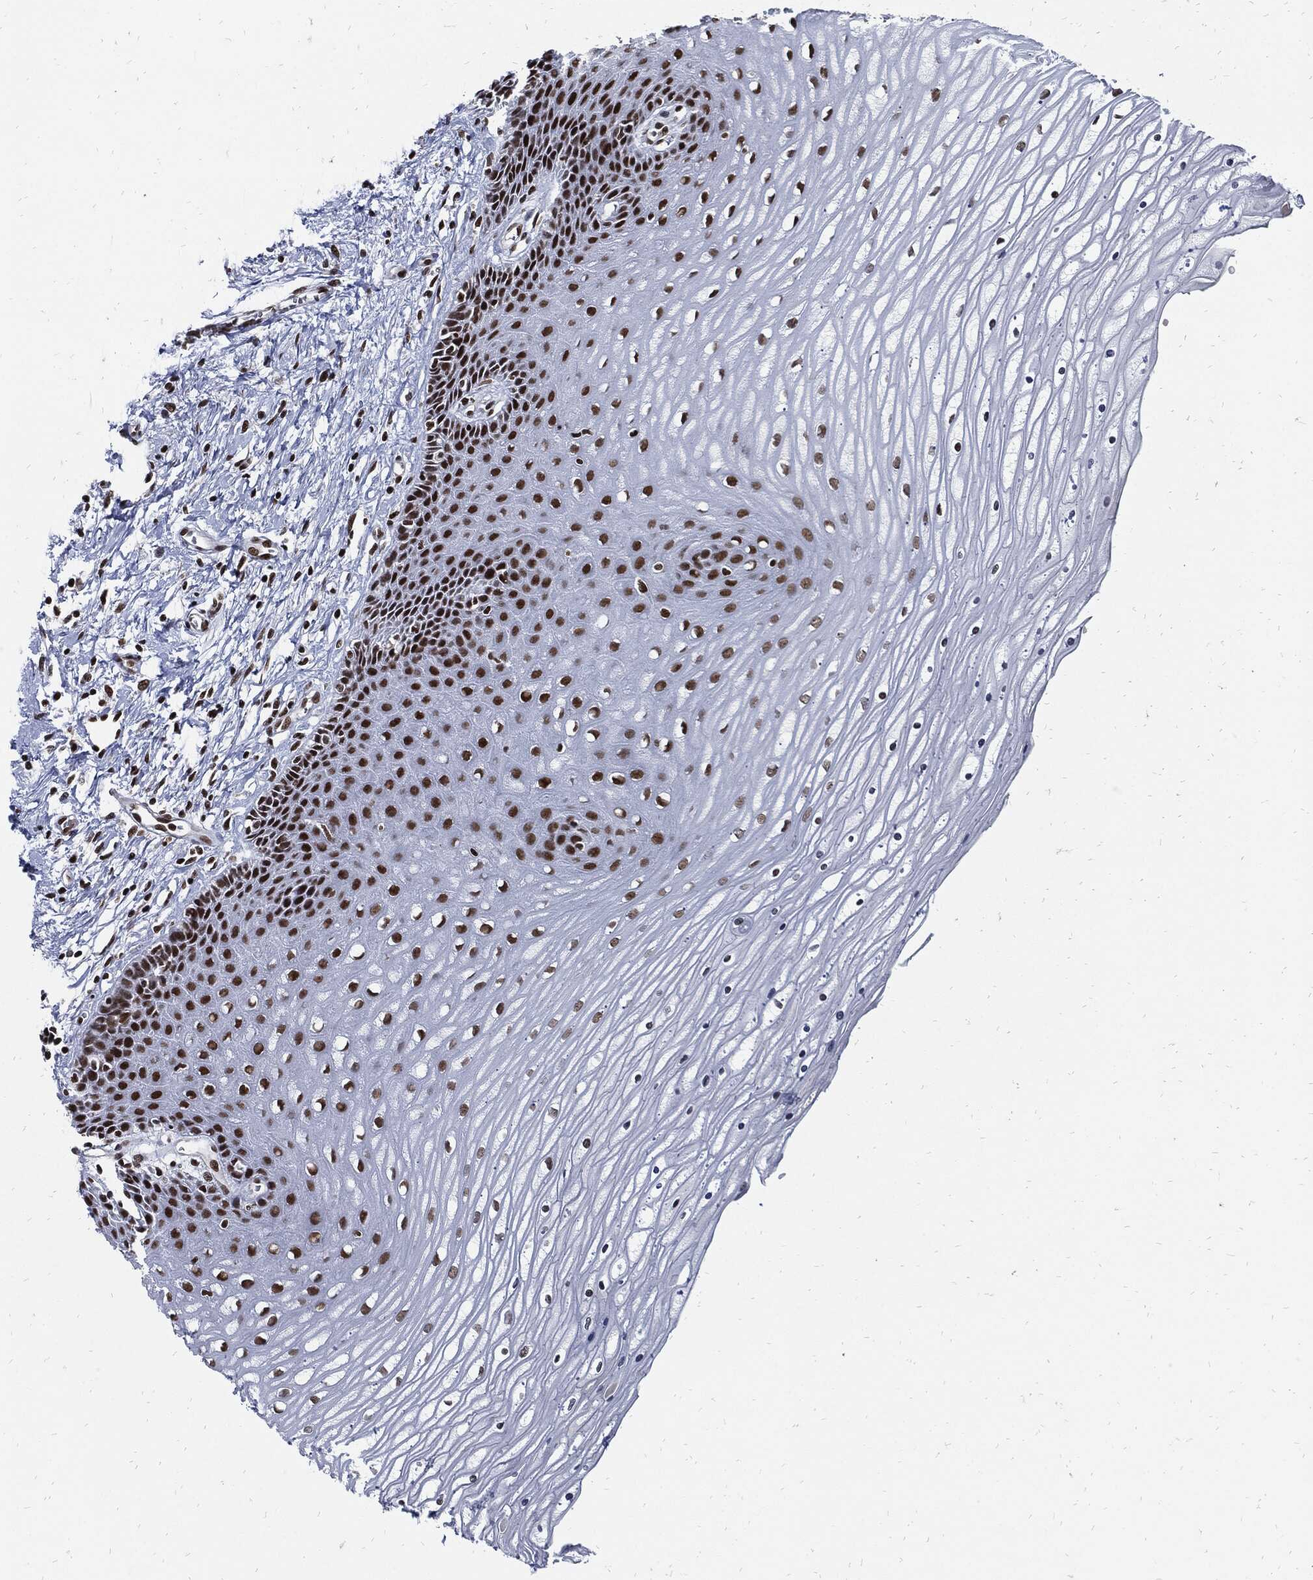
{"staining": {"intensity": "moderate", "quantity": "25%-75%", "location": "nuclear"}, "tissue": "cervix", "cell_type": "Glandular cells", "image_type": "normal", "snomed": [{"axis": "morphology", "description": "Normal tissue, NOS"}, {"axis": "topography", "description": "Cervix"}], "caption": "Cervix stained with a brown dye demonstrates moderate nuclear positive expression in approximately 25%-75% of glandular cells.", "gene": "TERF2", "patient": {"sex": "female", "age": 35}}